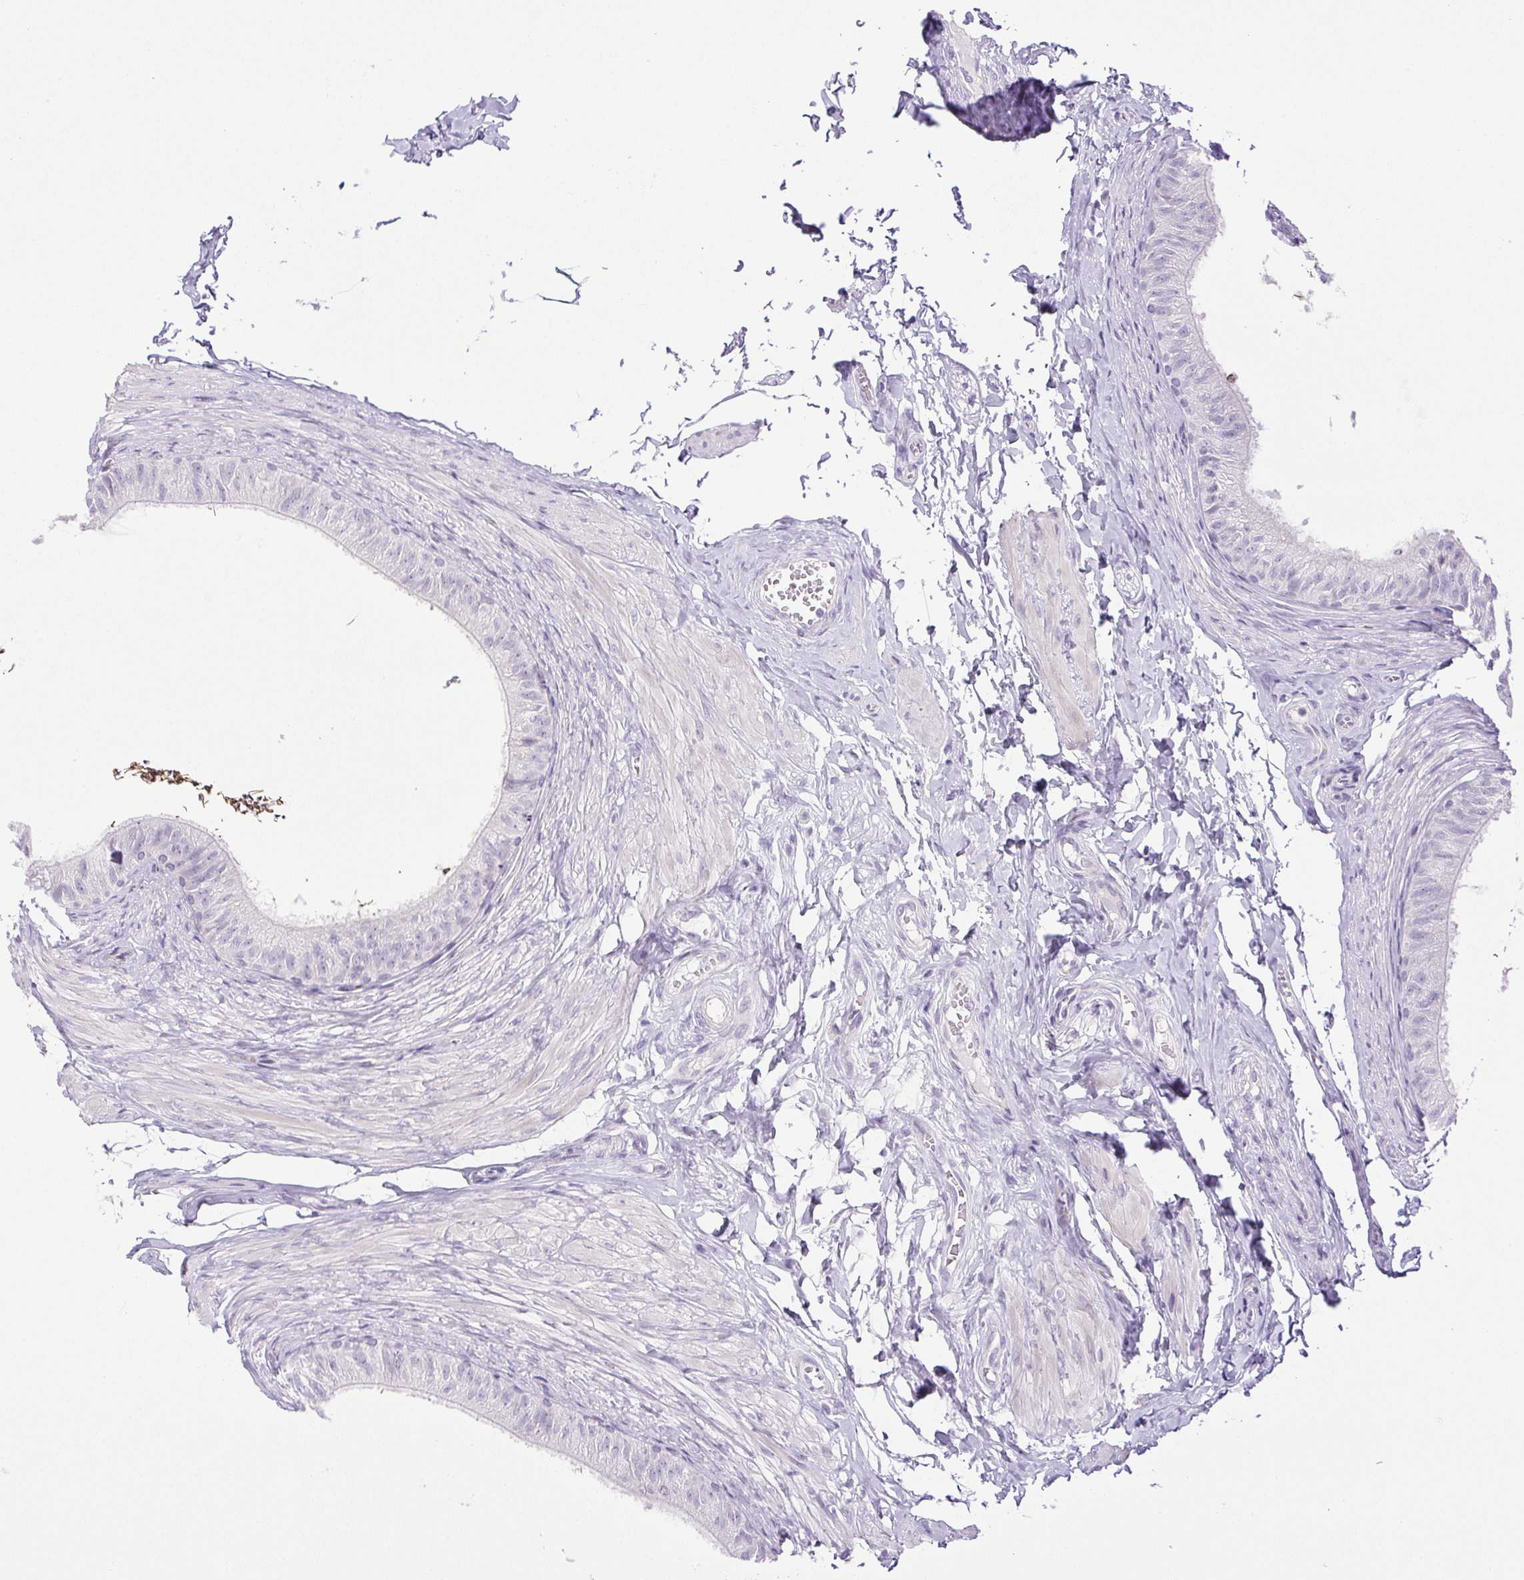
{"staining": {"intensity": "negative", "quantity": "none", "location": "none"}, "tissue": "epididymis", "cell_type": "Glandular cells", "image_type": "normal", "snomed": [{"axis": "morphology", "description": "Normal tissue, NOS"}, {"axis": "topography", "description": "Epididymis, spermatic cord, NOS"}, {"axis": "topography", "description": "Epididymis"}, {"axis": "topography", "description": "Peripheral nerve tissue"}], "caption": "An image of human epididymis is negative for staining in glandular cells. The staining is performed using DAB brown chromogen with nuclei counter-stained in using hematoxylin.", "gene": "PAPPA2", "patient": {"sex": "male", "age": 29}}